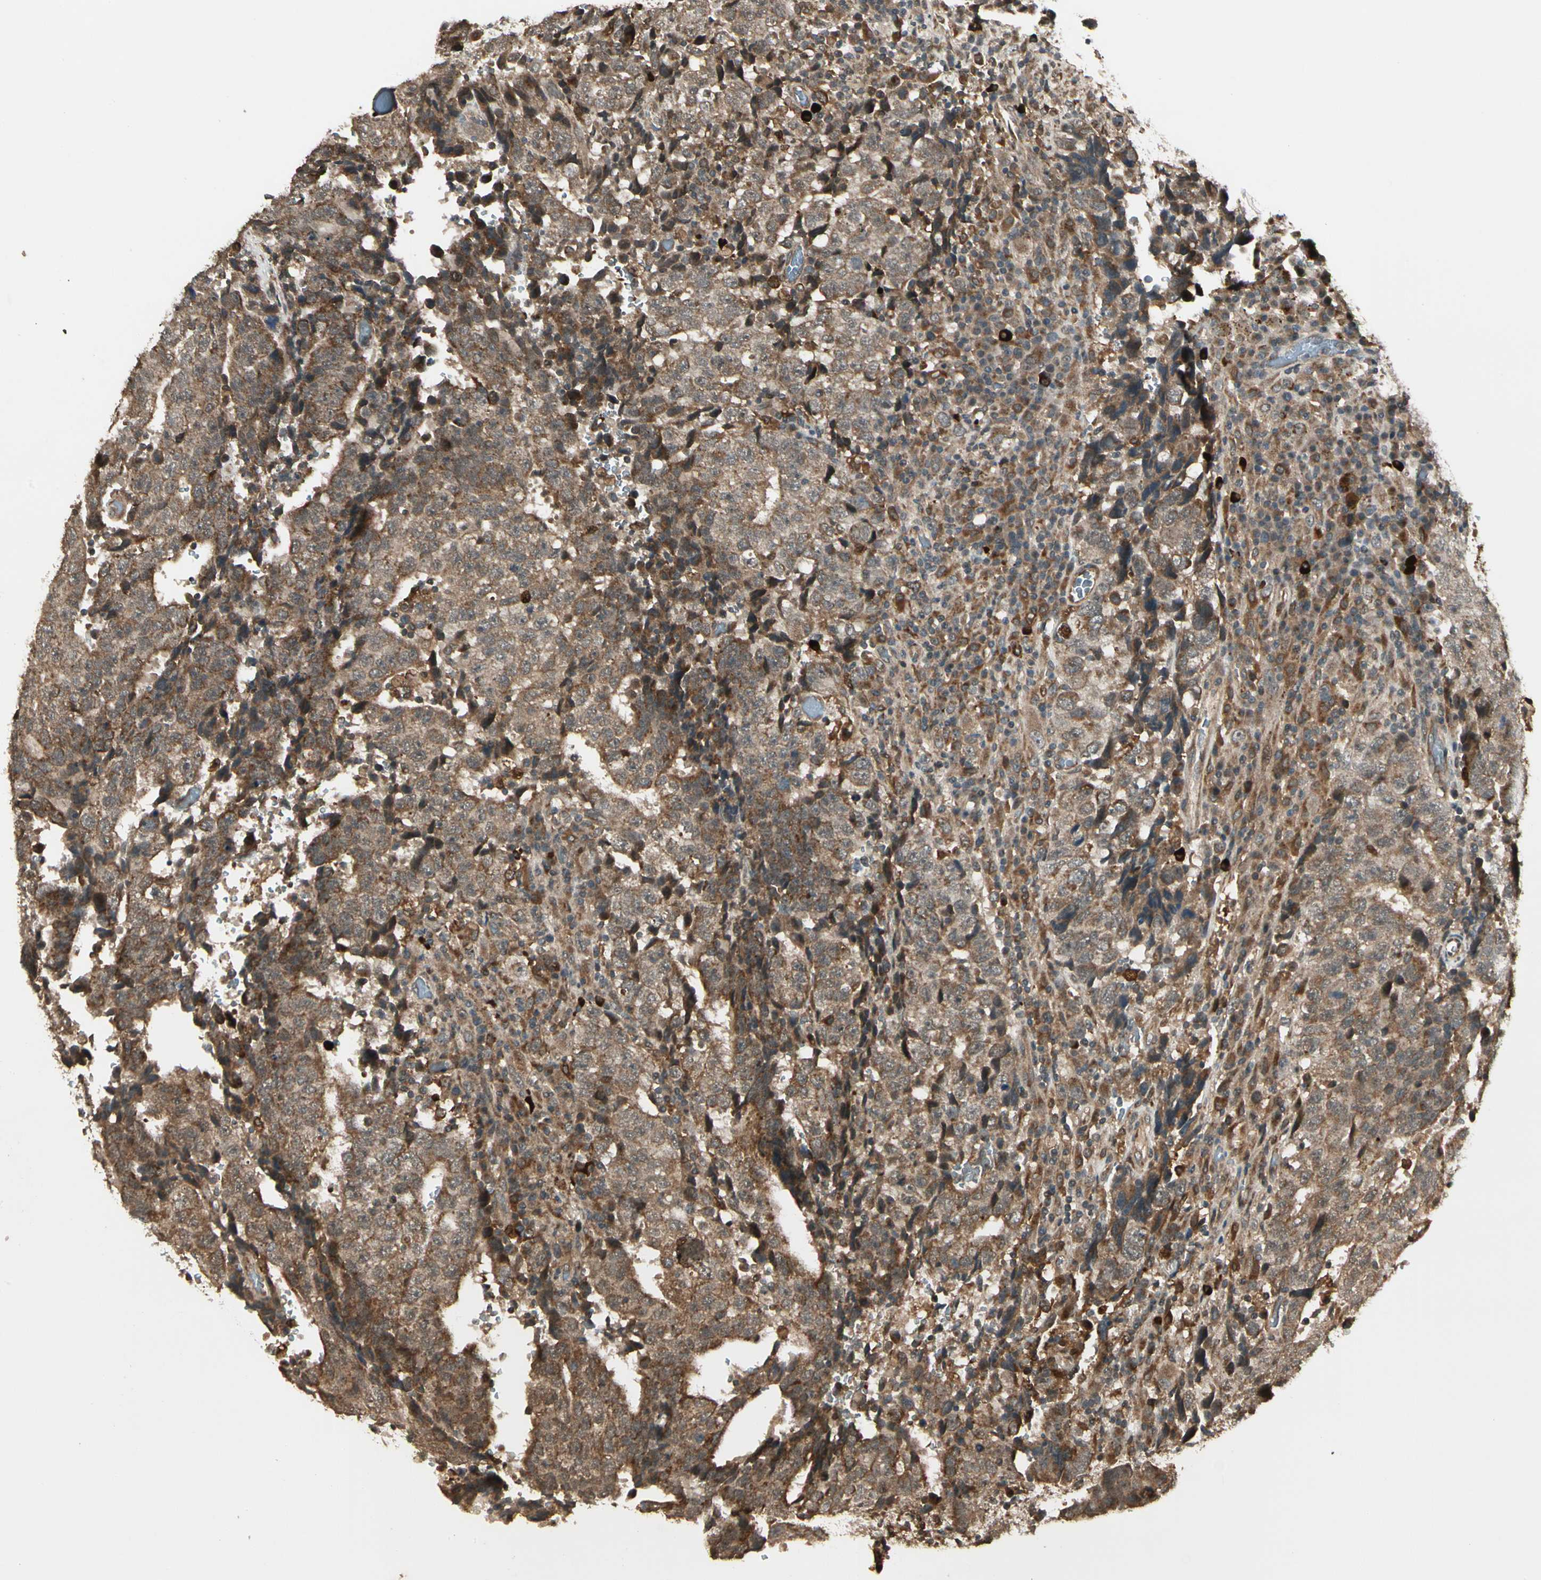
{"staining": {"intensity": "moderate", "quantity": ">75%", "location": "cytoplasmic/membranous"}, "tissue": "testis cancer", "cell_type": "Tumor cells", "image_type": "cancer", "snomed": [{"axis": "morphology", "description": "Necrosis, NOS"}, {"axis": "morphology", "description": "Carcinoma, Embryonal, NOS"}, {"axis": "topography", "description": "Testis"}], "caption": "Human testis embryonal carcinoma stained with a brown dye displays moderate cytoplasmic/membranous positive positivity in approximately >75% of tumor cells.", "gene": "GLUL", "patient": {"sex": "male", "age": 19}}